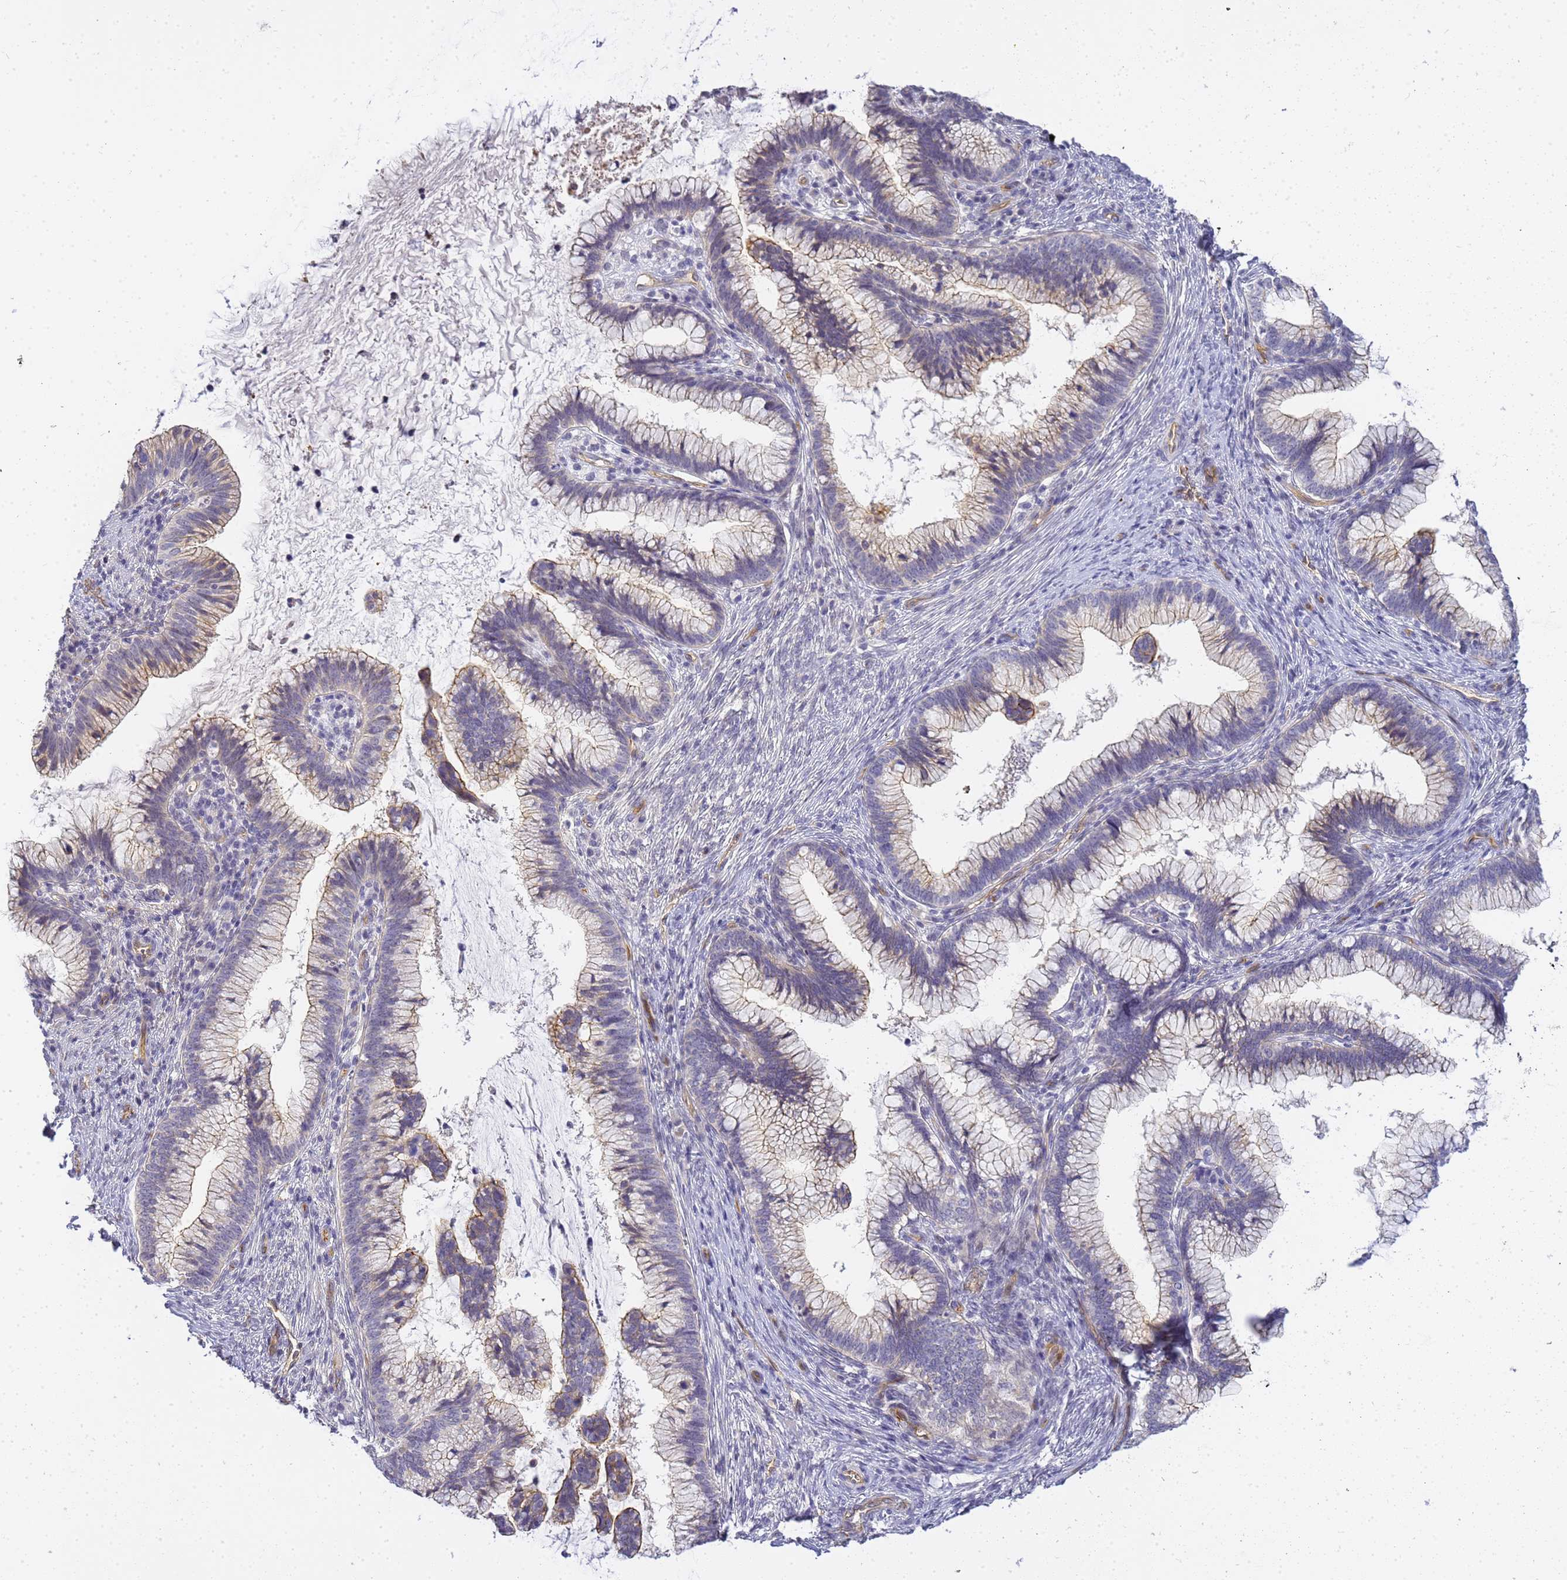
{"staining": {"intensity": "weak", "quantity": "<25%", "location": "cytoplasmic/membranous"}, "tissue": "cervical cancer", "cell_type": "Tumor cells", "image_type": "cancer", "snomed": [{"axis": "morphology", "description": "Adenocarcinoma, NOS"}, {"axis": "topography", "description": "Cervix"}], "caption": "DAB immunohistochemical staining of human adenocarcinoma (cervical) shows no significant expression in tumor cells.", "gene": "GON4L", "patient": {"sex": "female", "age": 36}}